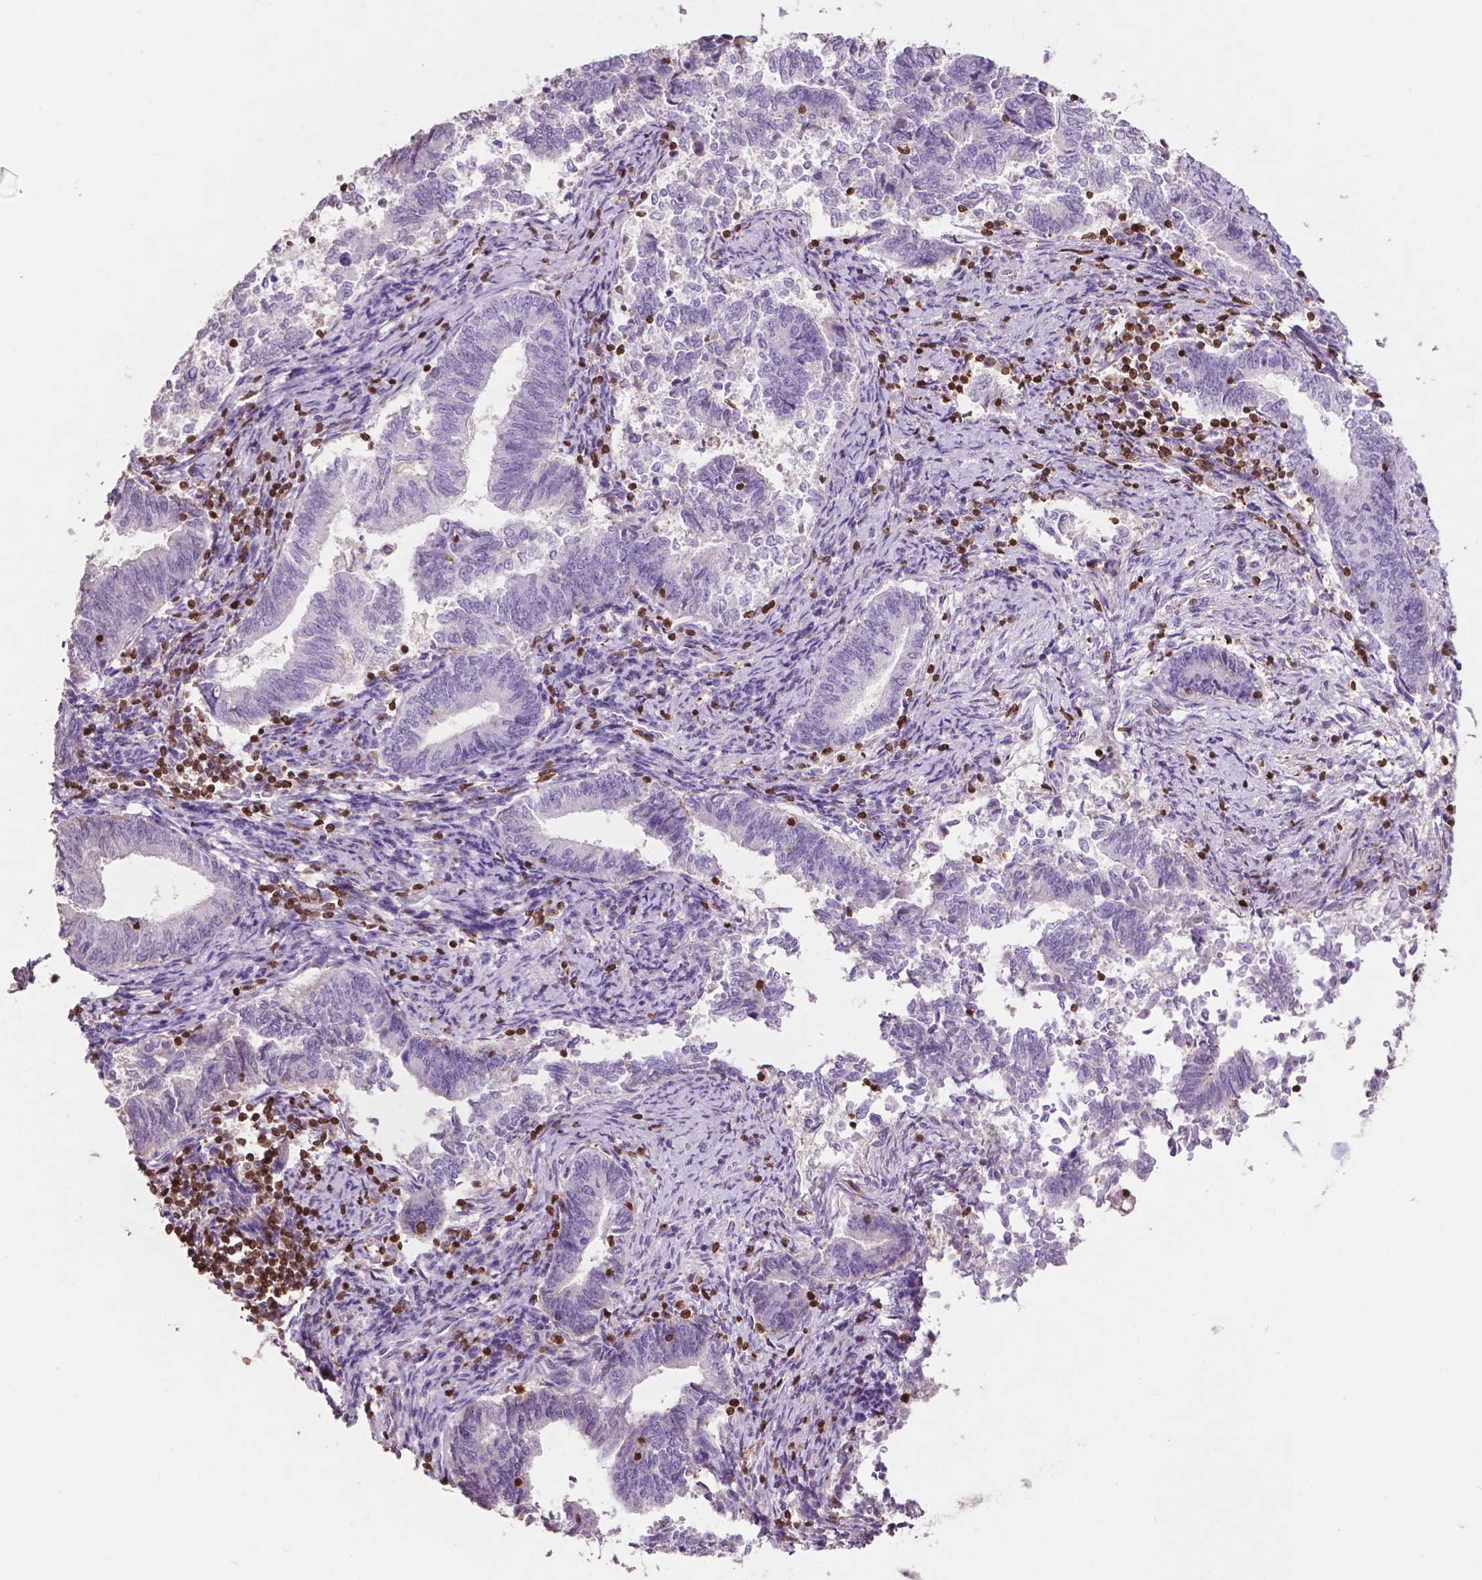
{"staining": {"intensity": "negative", "quantity": "none", "location": "none"}, "tissue": "endometrial cancer", "cell_type": "Tumor cells", "image_type": "cancer", "snomed": [{"axis": "morphology", "description": "Adenocarcinoma, NOS"}, {"axis": "topography", "description": "Endometrium"}], "caption": "This is an immunohistochemistry histopathology image of human endometrial cancer. There is no expression in tumor cells.", "gene": "TBC1D10C", "patient": {"sex": "female", "age": 65}}